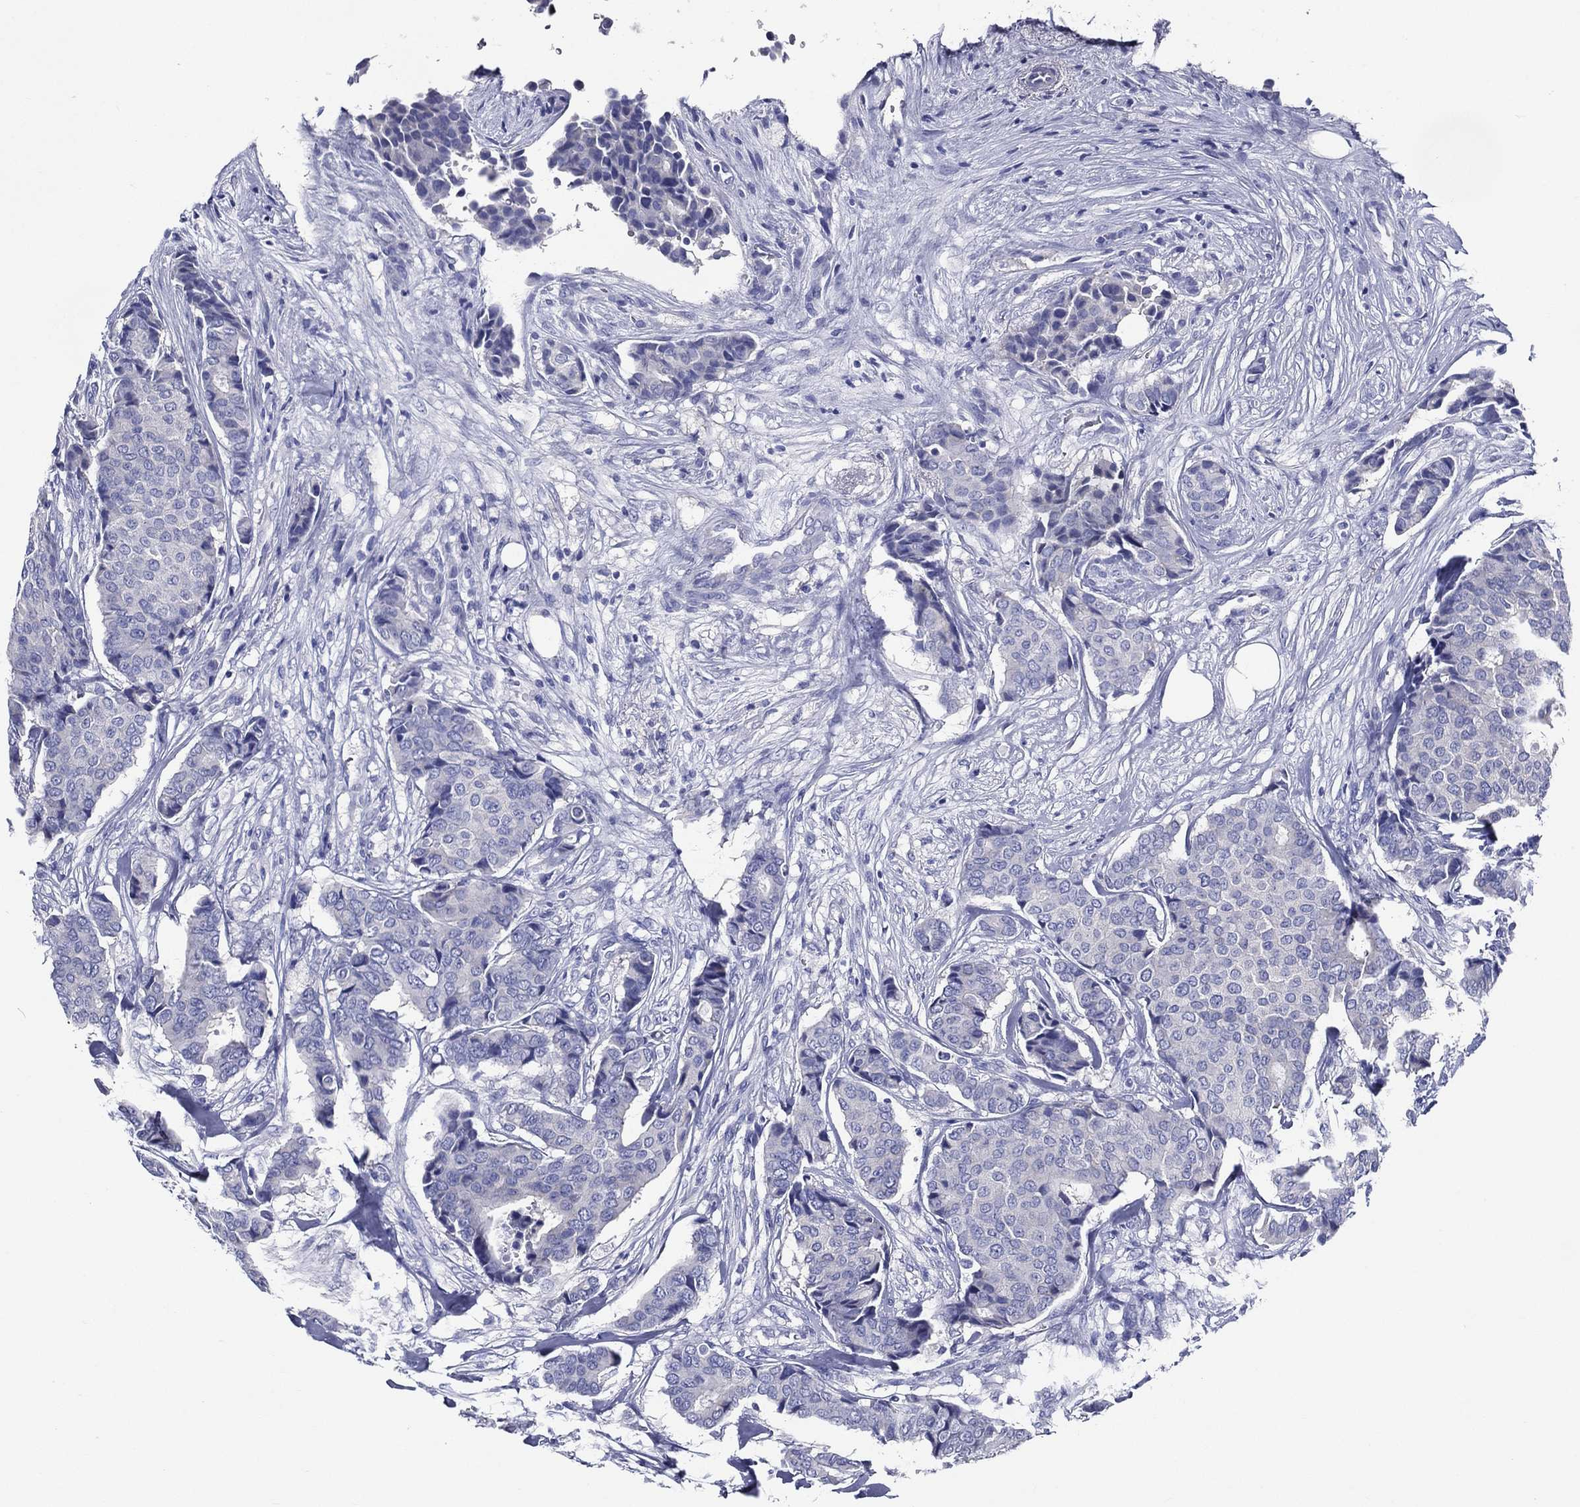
{"staining": {"intensity": "negative", "quantity": "none", "location": "none"}, "tissue": "breast cancer", "cell_type": "Tumor cells", "image_type": "cancer", "snomed": [{"axis": "morphology", "description": "Duct carcinoma"}, {"axis": "topography", "description": "Breast"}], "caption": "The micrograph displays no significant positivity in tumor cells of breast cancer (infiltrating ductal carcinoma).", "gene": "ACE2", "patient": {"sex": "female", "age": 75}}